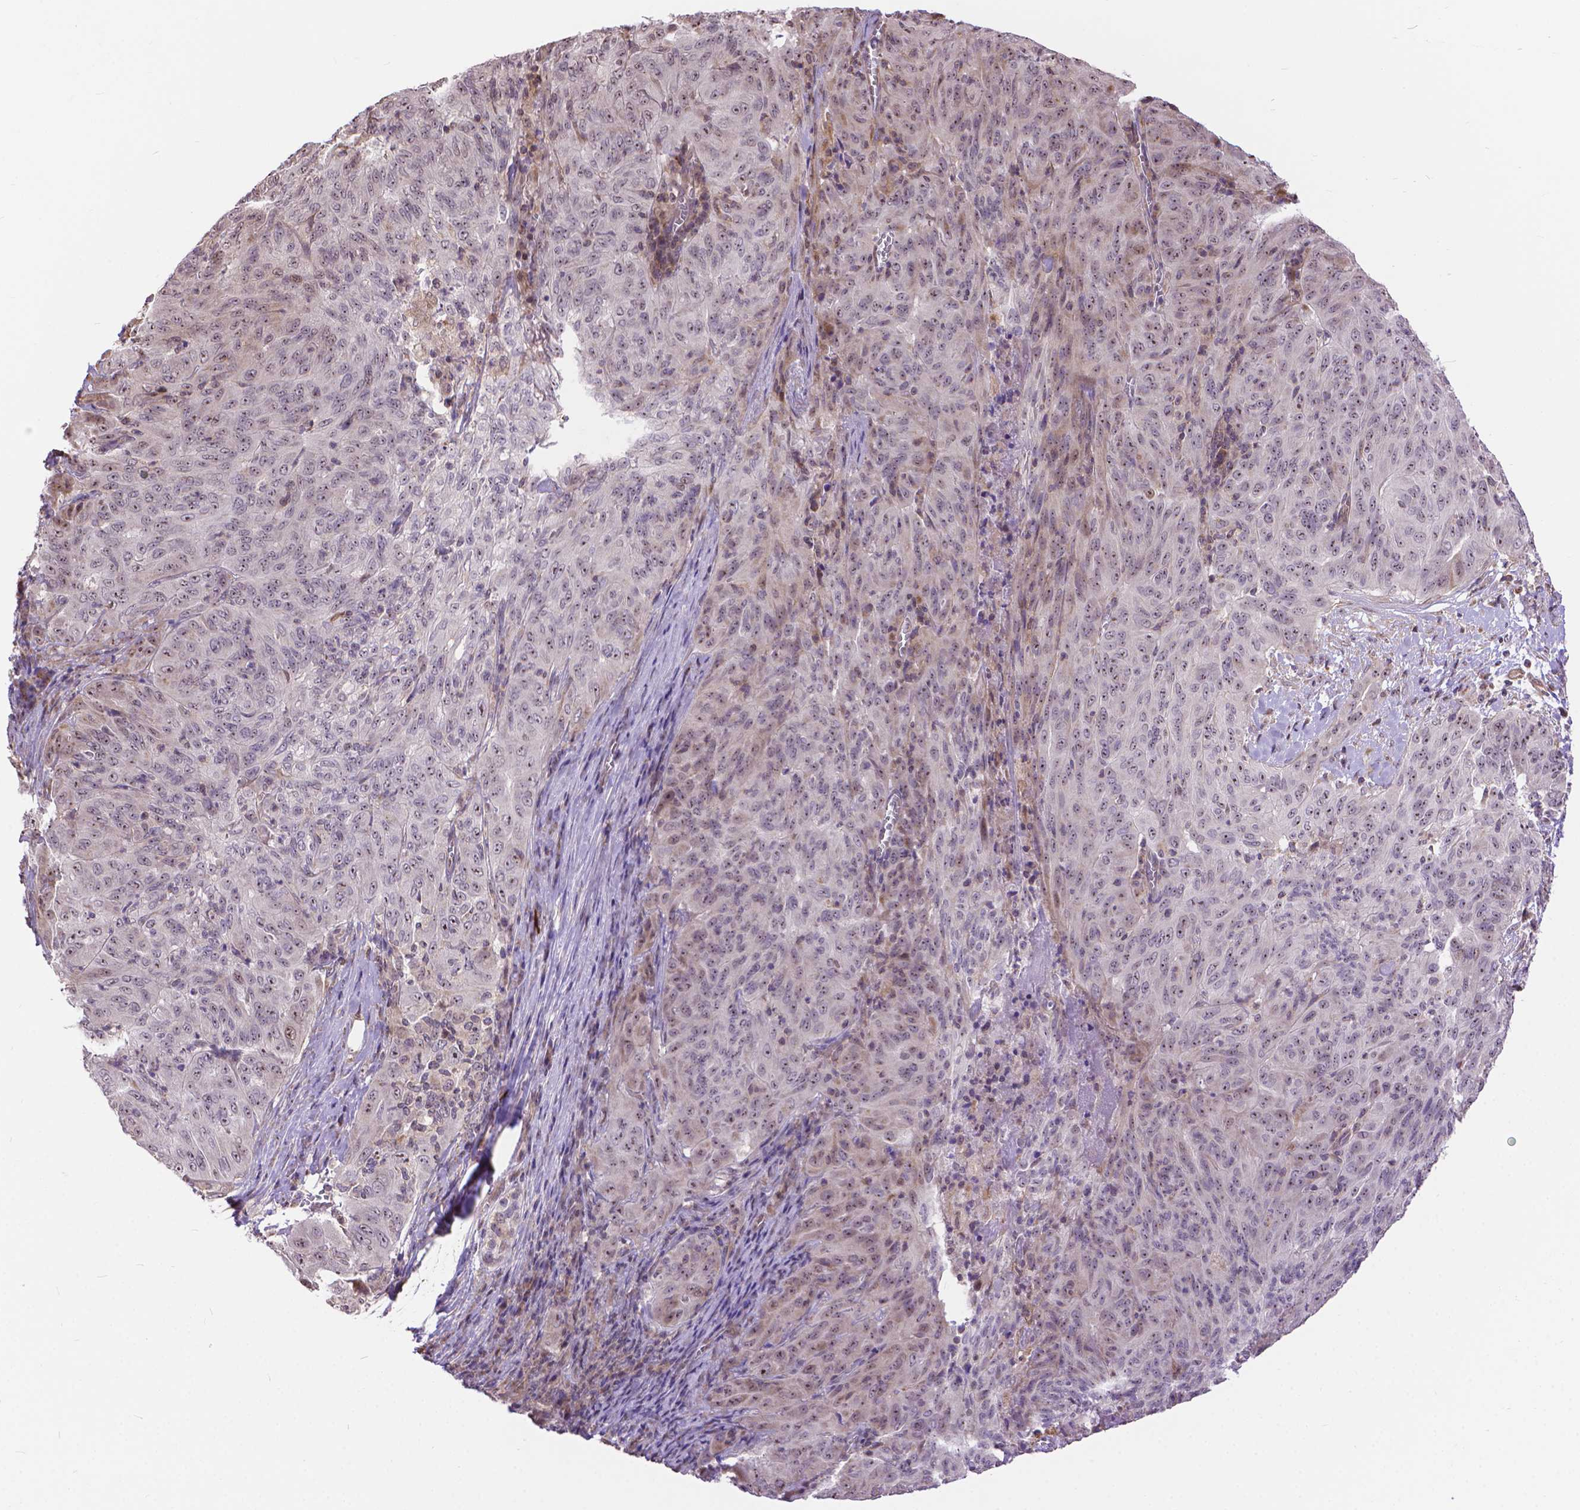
{"staining": {"intensity": "weak", "quantity": ">75%", "location": "nuclear"}, "tissue": "pancreatic cancer", "cell_type": "Tumor cells", "image_type": "cancer", "snomed": [{"axis": "morphology", "description": "Adenocarcinoma, NOS"}, {"axis": "topography", "description": "Pancreas"}], "caption": "High-power microscopy captured an IHC image of pancreatic cancer (adenocarcinoma), revealing weak nuclear positivity in about >75% of tumor cells.", "gene": "TMEM135", "patient": {"sex": "male", "age": 63}}